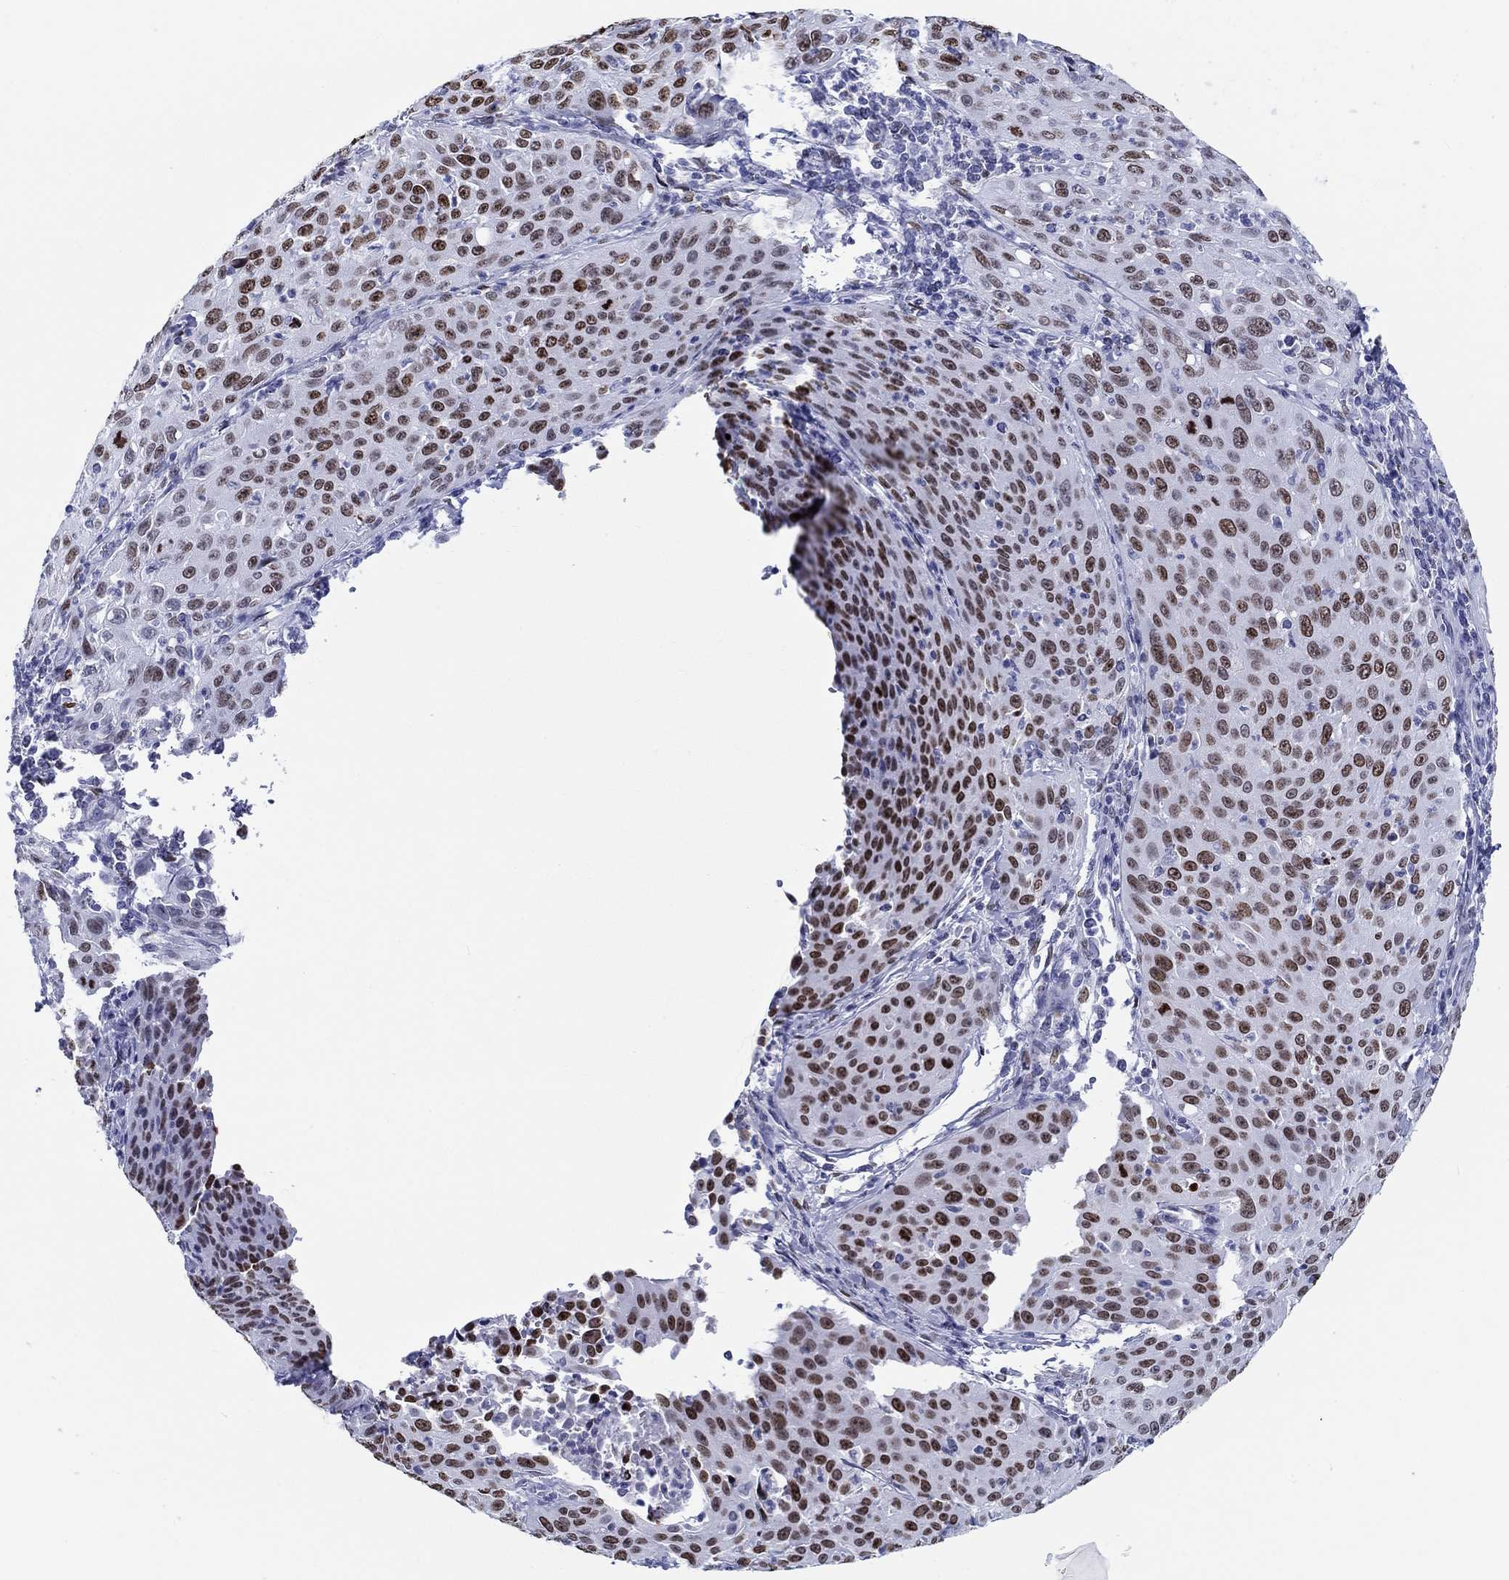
{"staining": {"intensity": "strong", "quantity": ">75%", "location": "nuclear"}, "tissue": "cervical cancer", "cell_type": "Tumor cells", "image_type": "cancer", "snomed": [{"axis": "morphology", "description": "Squamous cell carcinoma, NOS"}, {"axis": "topography", "description": "Cervix"}], "caption": "An image showing strong nuclear expression in about >75% of tumor cells in squamous cell carcinoma (cervical), as visualized by brown immunohistochemical staining.", "gene": "H1-1", "patient": {"sex": "female", "age": 26}}